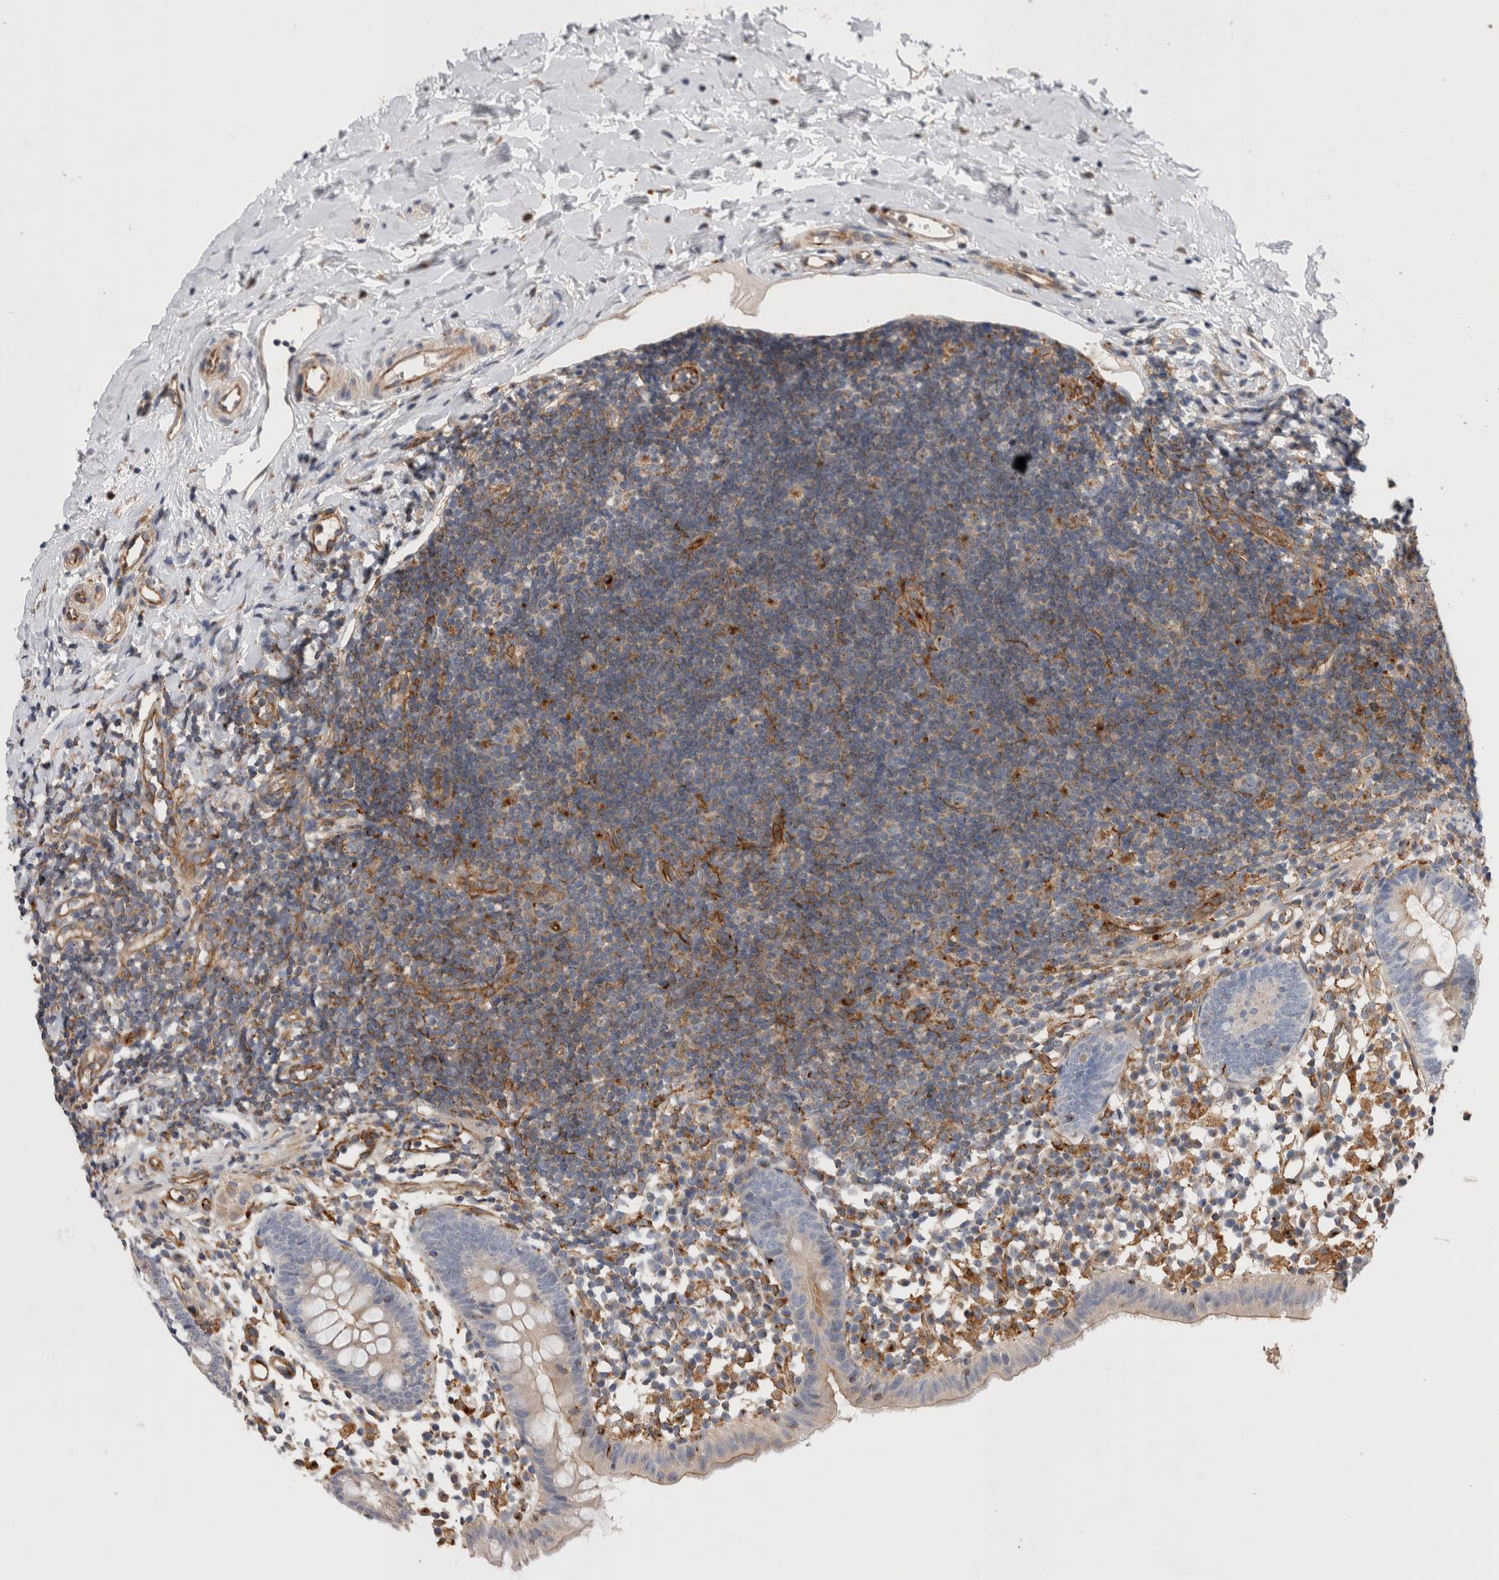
{"staining": {"intensity": "negative", "quantity": "none", "location": "none"}, "tissue": "appendix", "cell_type": "Glandular cells", "image_type": "normal", "snomed": [{"axis": "morphology", "description": "Normal tissue, NOS"}, {"axis": "topography", "description": "Appendix"}], "caption": "DAB immunohistochemical staining of unremarkable human appendix displays no significant staining in glandular cells. (Stains: DAB (3,3'-diaminobenzidine) immunohistochemistry (IHC) with hematoxylin counter stain, Microscopy: brightfield microscopy at high magnification).", "gene": "BNIP2", "patient": {"sex": "female", "age": 20}}